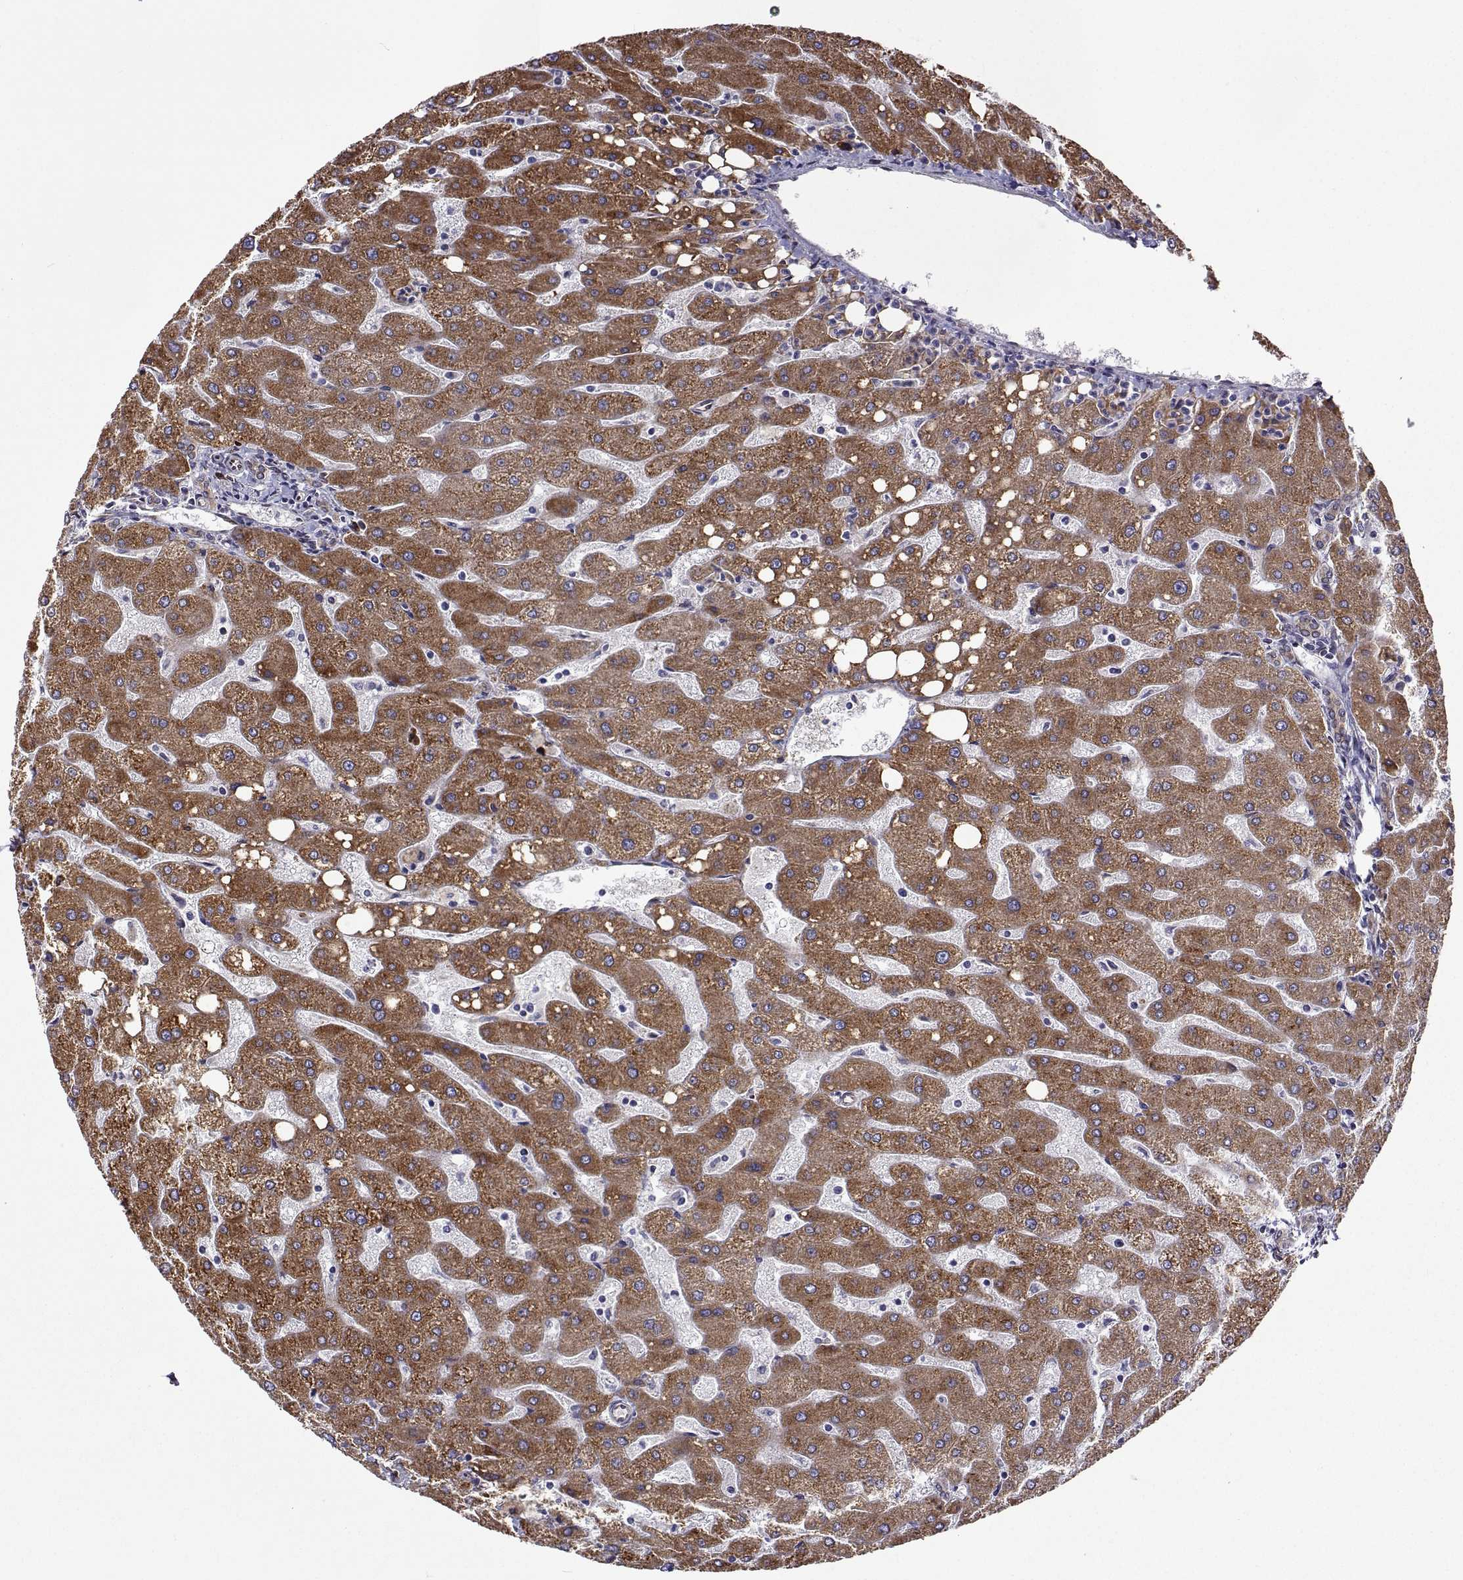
{"staining": {"intensity": "weak", "quantity": ">75%", "location": "cytoplasmic/membranous"}, "tissue": "liver", "cell_type": "Cholangiocytes", "image_type": "normal", "snomed": [{"axis": "morphology", "description": "Normal tissue, NOS"}, {"axis": "topography", "description": "Liver"}], "caption": "A high-resolution photomicrograph shows IHC staining of benign liver, which shows weak cytoplasmic/membranous expression in approximately >75% of cholangiocytes. Using DAB (3,3'-diaminobenzidine) (brown) and hematoxylin (blue) stains, captured at high magnification using brightfield microscopy.", "gene": "PGRMC2", "patient": {"sex": "male", "age": 67}}